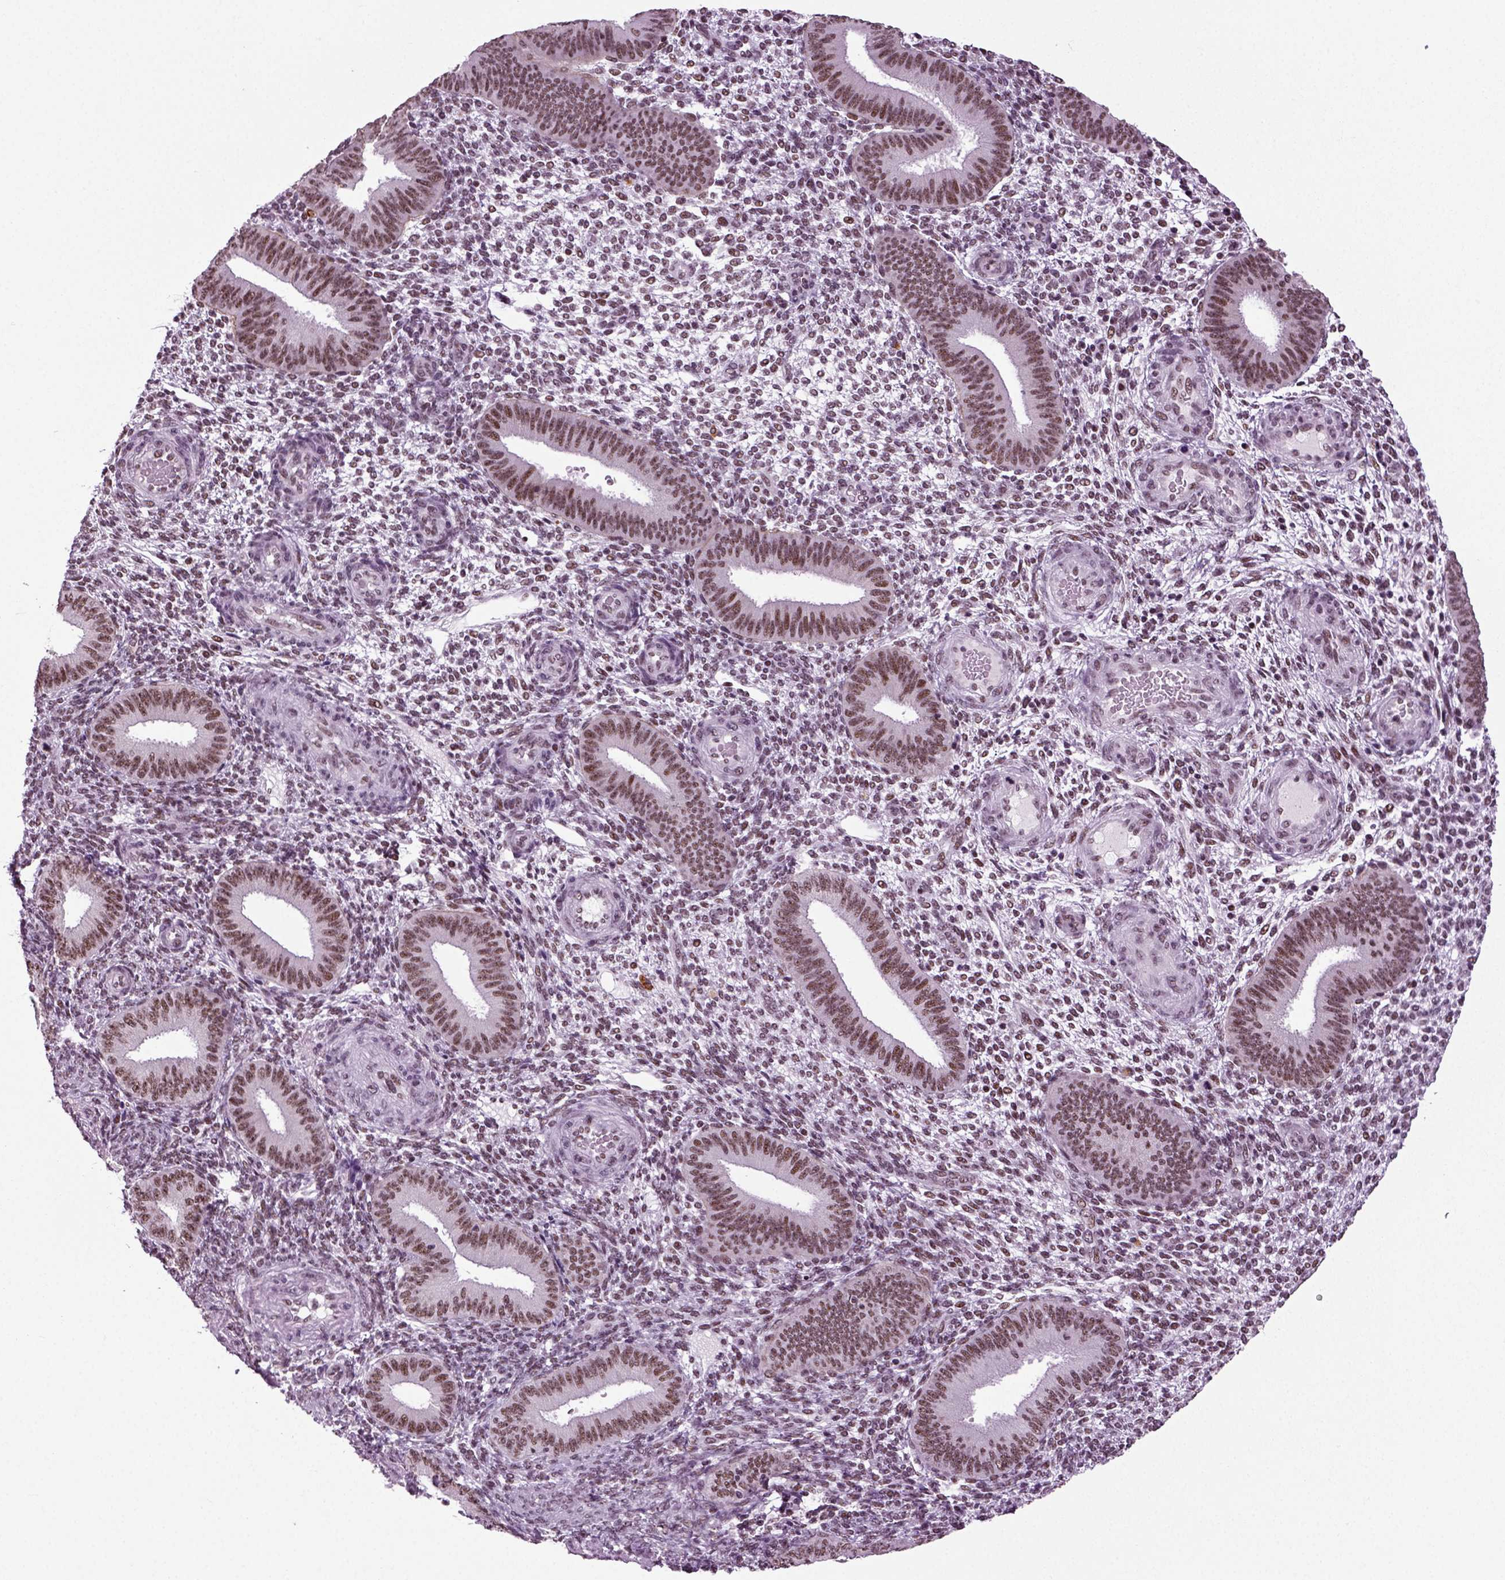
{"staining": {"intensity": "moderate", "quantity": "<25%", "location": "nuclear"}, "tissue": "endometrium", "cell_type": "Cells in endometrial stroma", "image_type": "normal", "snomed": [{"axis": "morphology", "description": "Normal tissue, NOS"}, {"axis": "topography", "description": "Endometrium"}], "caption": "High-power microscopy captured an immunohistochemistry (IHC) micrograph of normal endometrium, revealing moderate nuclear staining in about <25% of cells in endometrial stroma.", "gene": "RCOR3", "patient": {"sex": "female", "age": 39}}